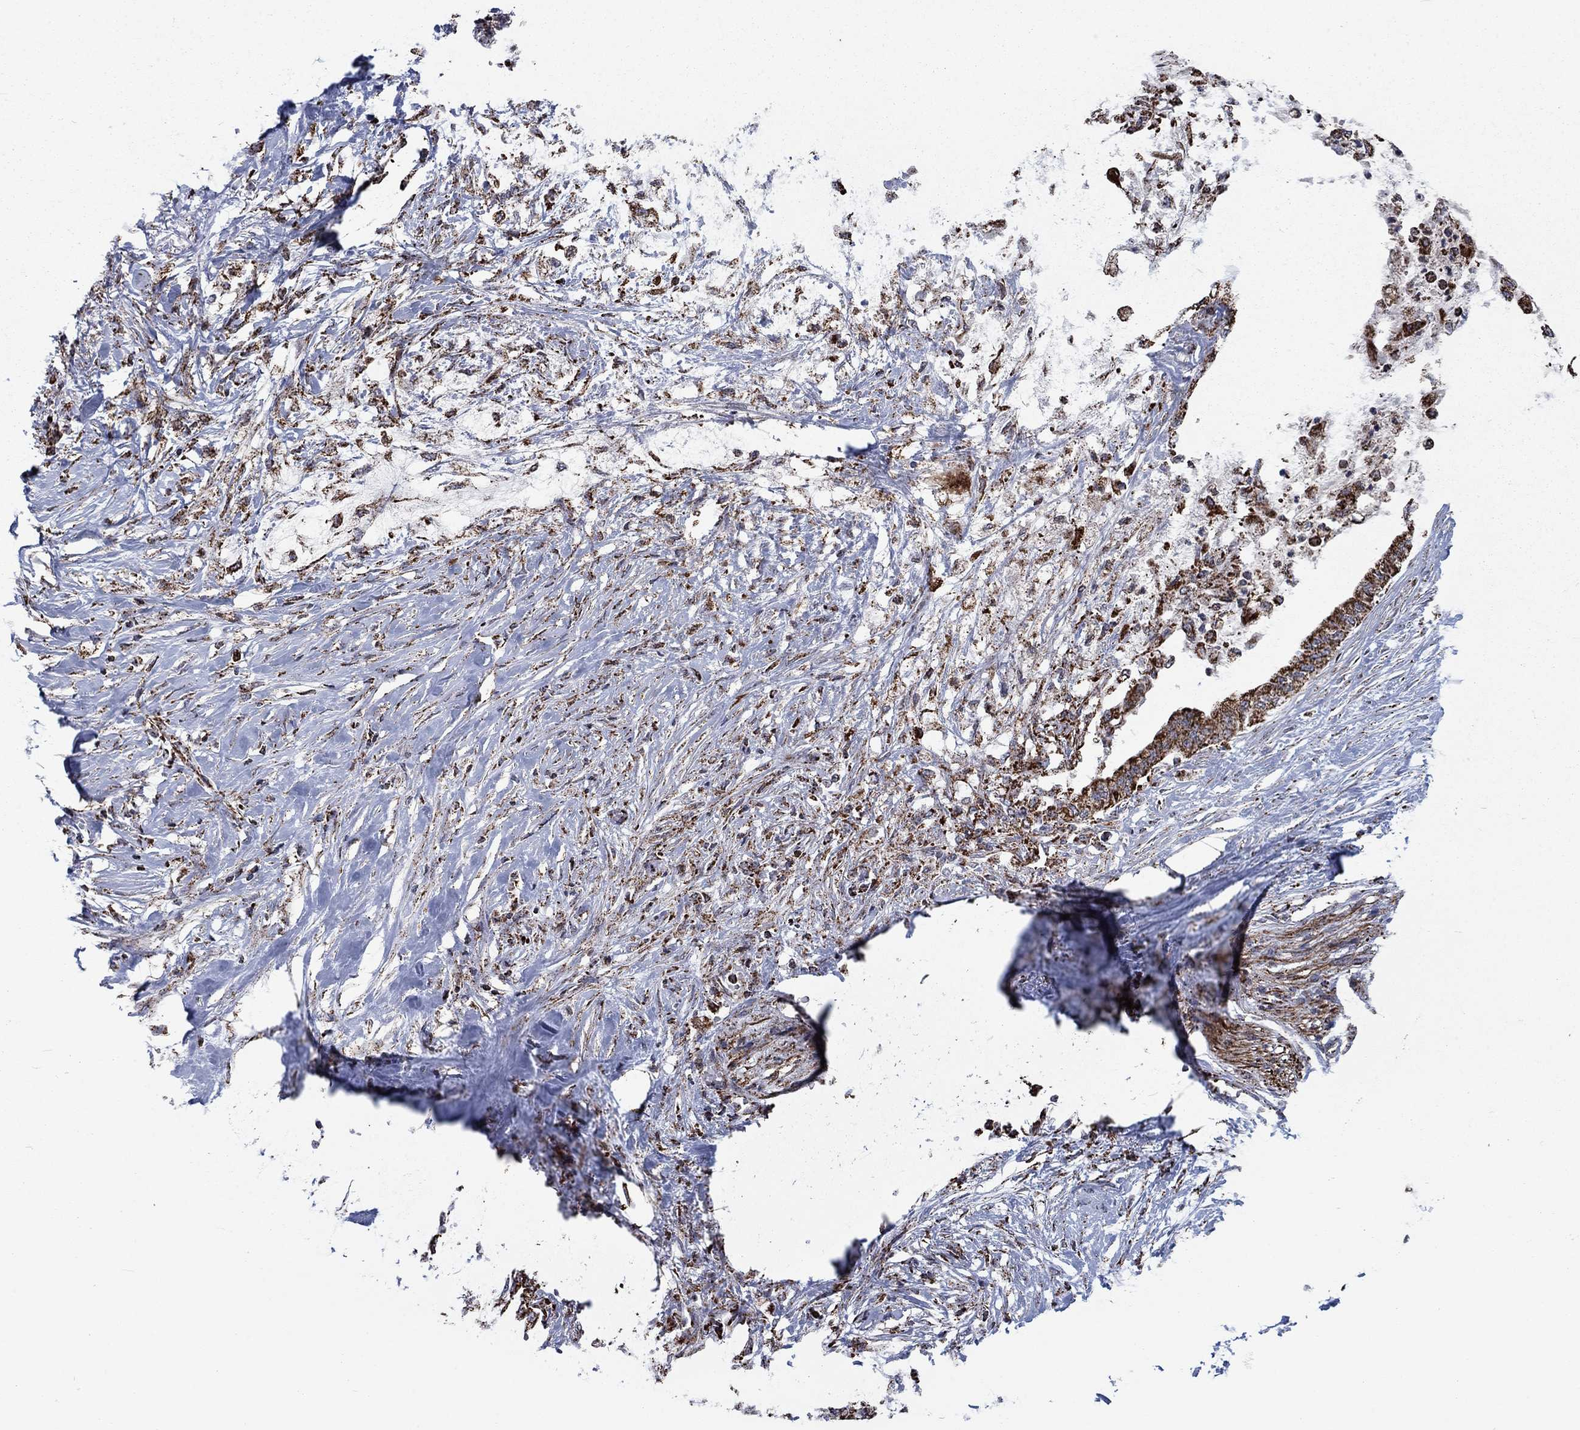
{"staining": {"intensity": "strong", "quantity": ">75%", "location": "cytoplasmic/membranous"}, "tissue": "pancreatic cancer", "cell_type": "Tumor cells", "image_type": "cancer", "snomed": [{"axis": "morphology", "description": "Normal tissue, NOS"}, {"axis": "morphology", "description": "Adenocarcinoma, NOS"}, {"axis": "topography", "description": "Pancreas"}, {"axis": "topography", "description": "Duodenum"}], "caption": "A brown stain labels strong cytoplasmic/membranous expression of a protein in human adenocarcinoma (pancreatic) tumor cells.", "gene": "MOAP1", "patient": {"sex": "female", "age": 60}}